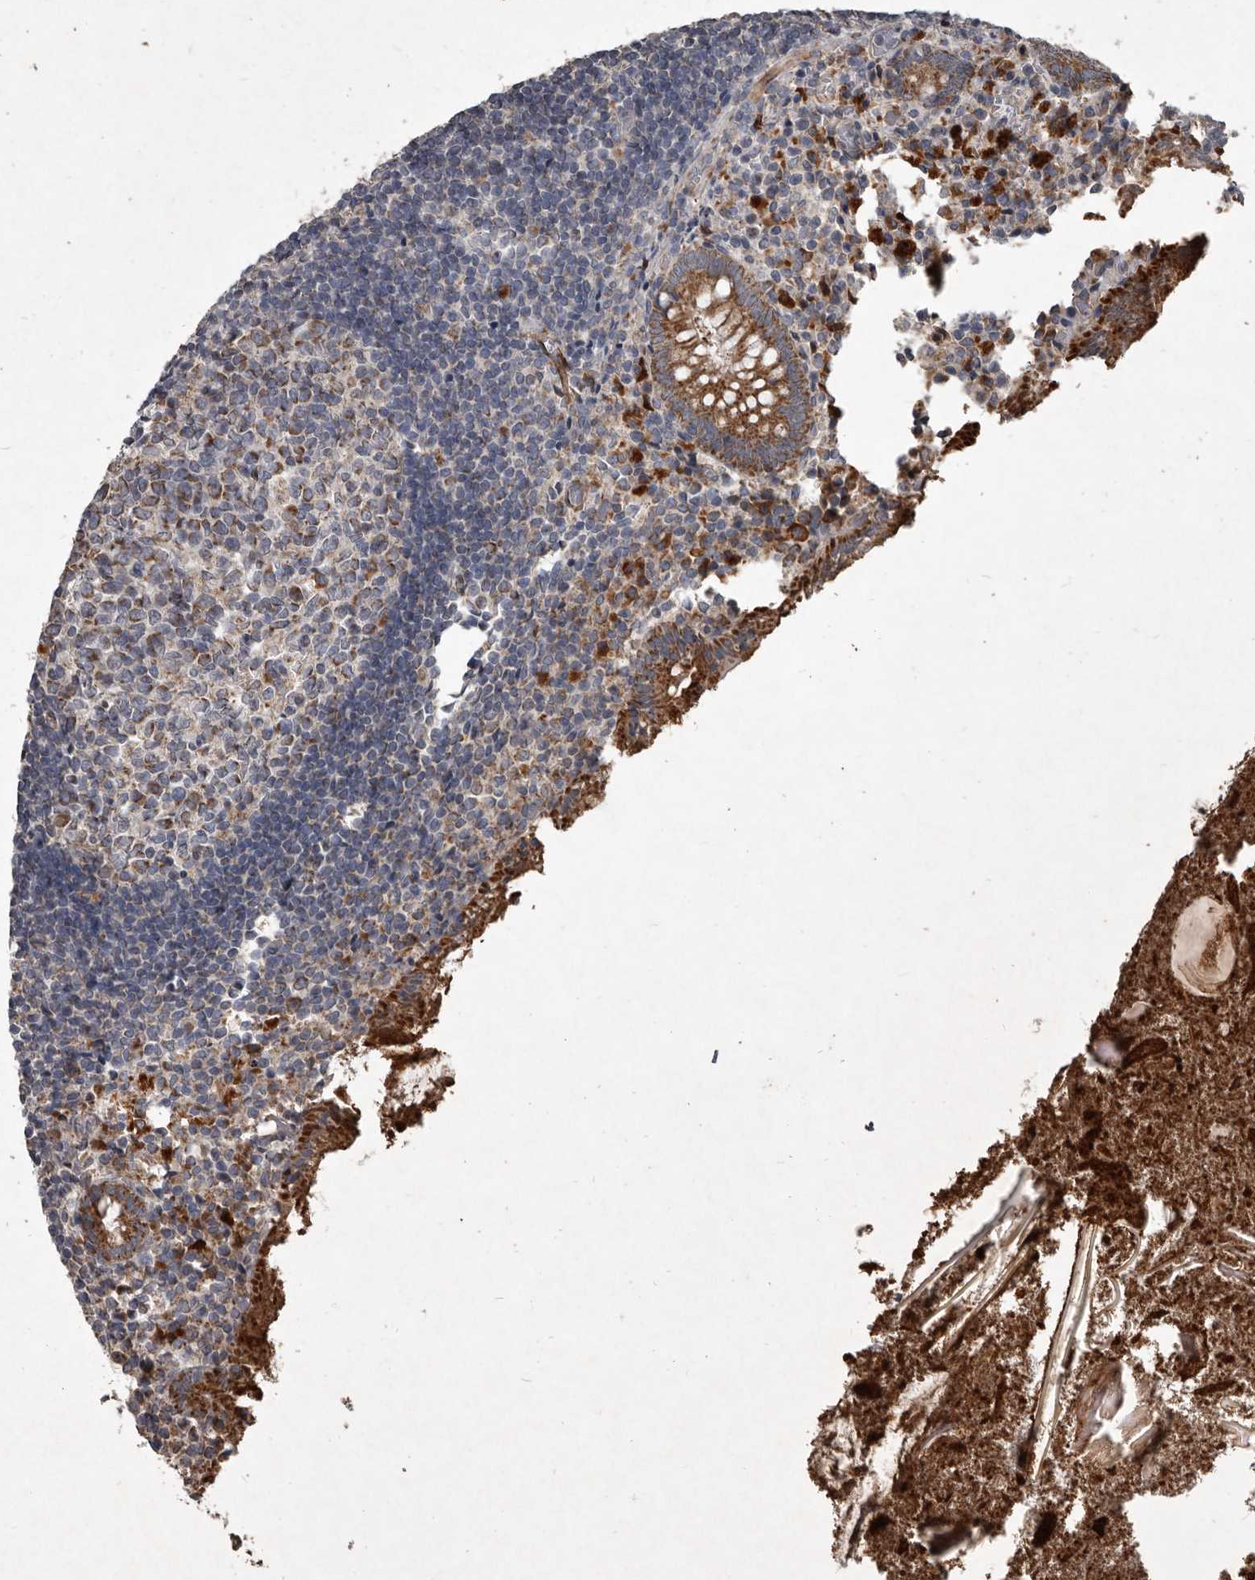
{"staining": {"intensity": "moderate", "quantity": ">75%", "location": "cytoplasmic/membranous"}, "tissue": "appendix", "cell_type": "Glandular cells", "image_type": "normal", "snomed": [{"axis": "morphology", "description": "Normal tissue, NOS"}, {"axis": "topography", "description": "Appendix"}], "caption": "Moderate cytoplasmic/membranous protein staining is appreciated in approximately >75% of glandular cells in appendix.", "gene": "MRPS15", "patient": {"sex": "female", "age": 17}}